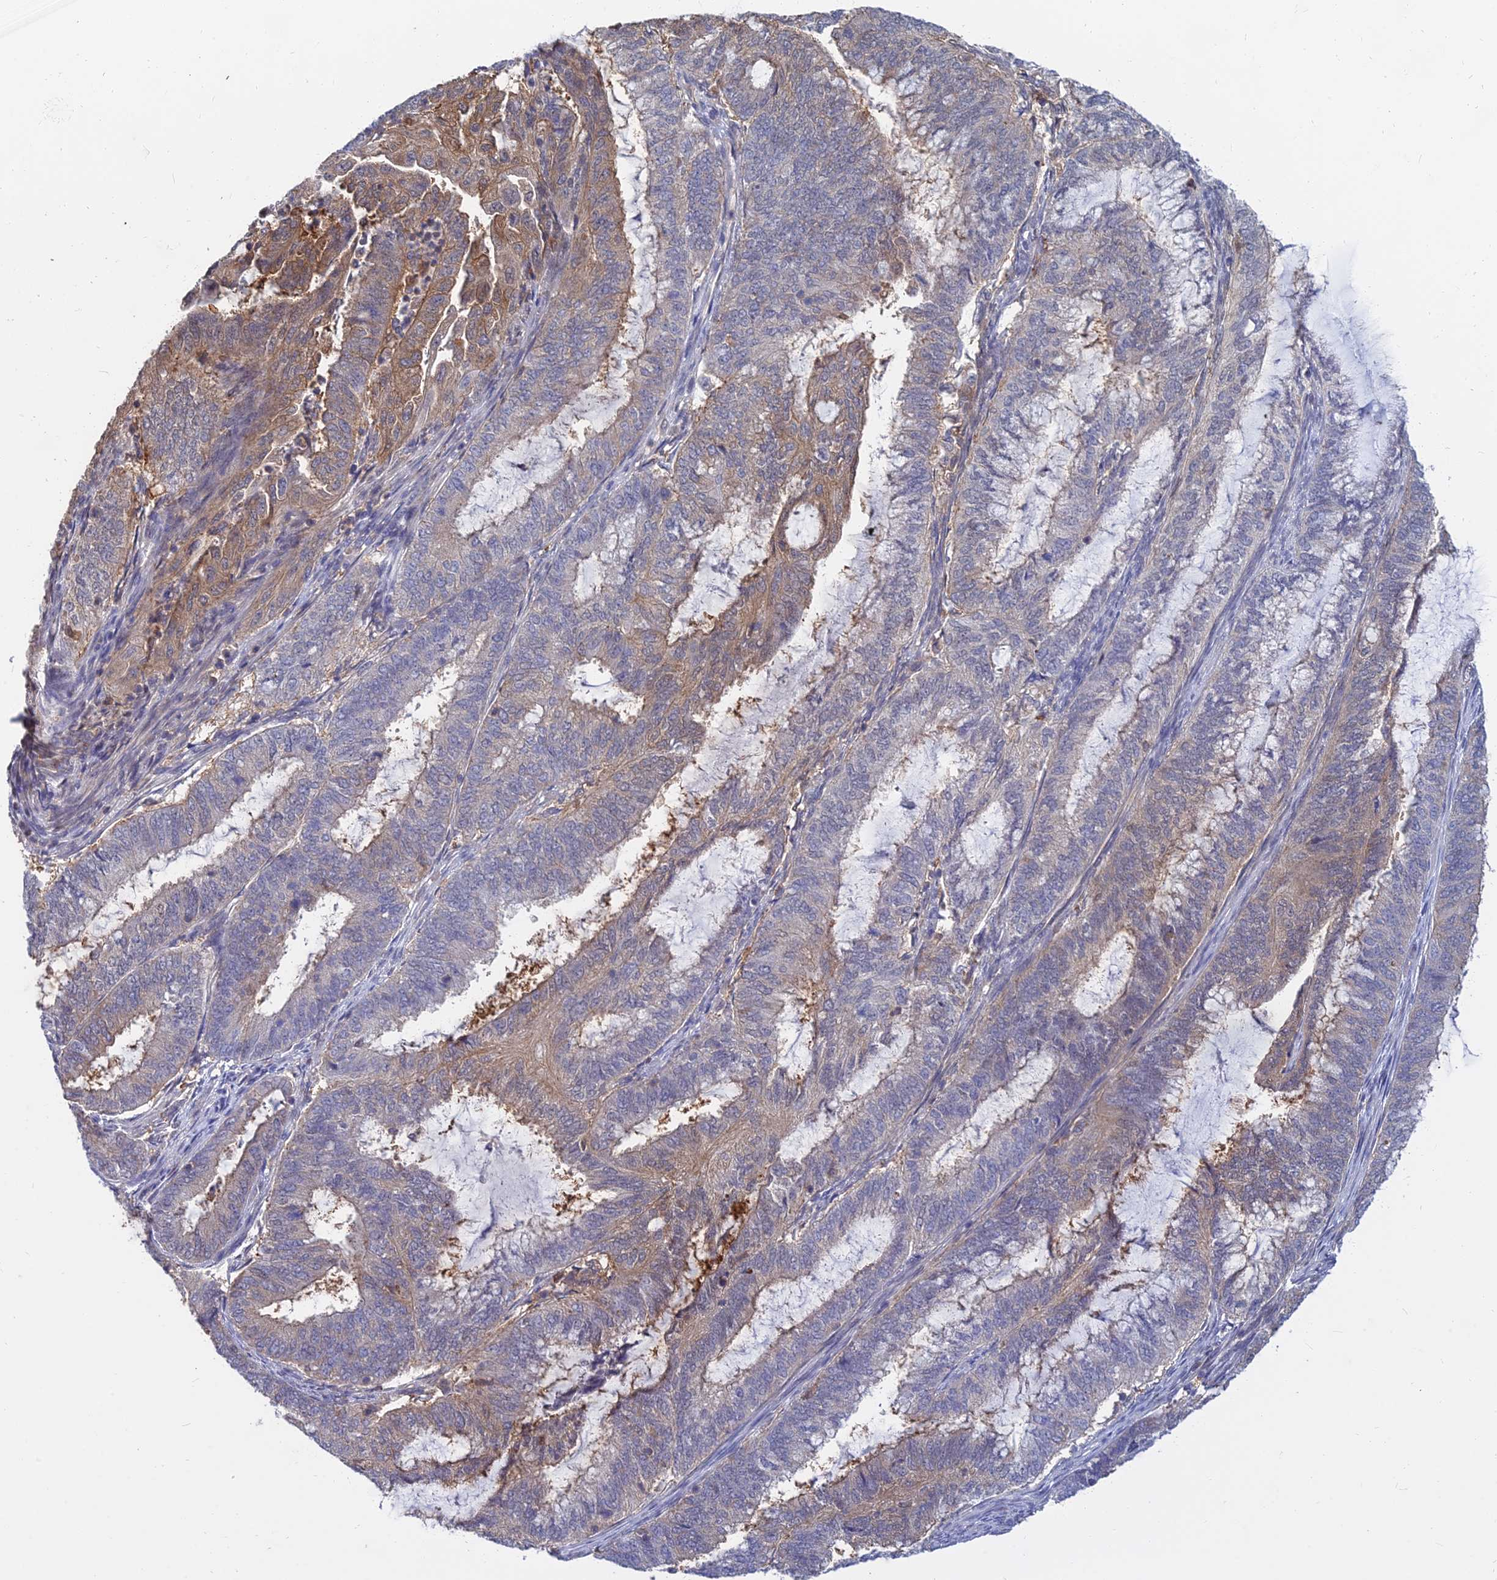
{"staining": {"intensity": "moderate", "quantity": "25%-75%", "location": "cytoplasmic/membranous"}, "tissue": "endometrial cancer", "cell_type": "Tumor cells", "image_type": "cancer", "snomed": [{"axis": "morphology", "description": "Adenocarcinoma, NOS"}, {"axis": "topography", "description": "Endometrium"}], "caption": "The image shows staining of endometrial cancer, revealing moderate cytoplasmic/membranous protein staining (brown color) within tumor cells. (DAB (3,3'-diaminobenzidine) IHC with brightfield microscopy, high magnification).", "gene": "B3GALT4", "patient": {"sex": "female", "age": 51}}